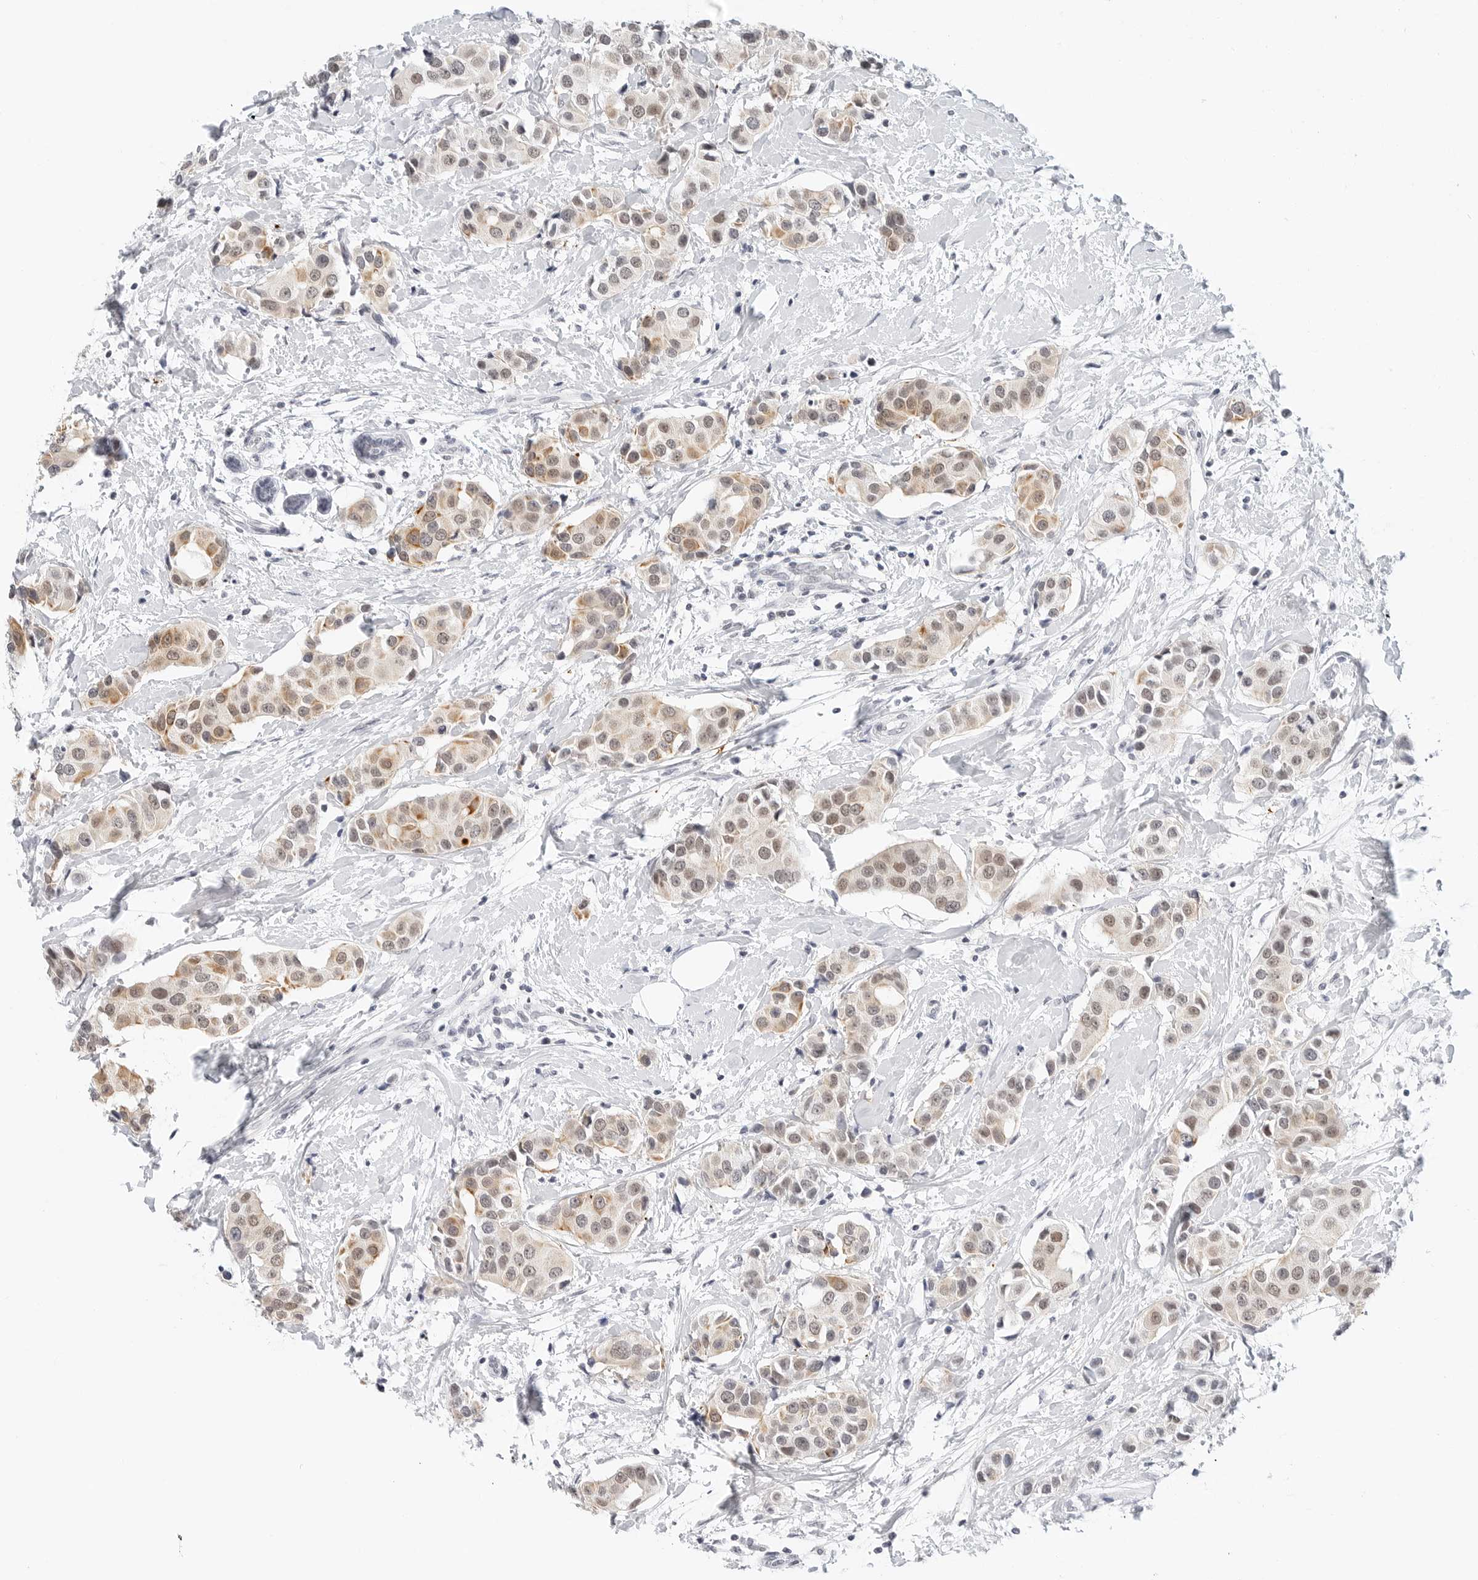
{"staining": {"intensity": "weak", "quantity": ">75%", "location": "cytoplasmic/membranous,nuclear"}, "tissue": "breast cancer", "cell_type": "Tumor cells", "image_type": "cancer", "snomed": [{"axis": "morphology", "description": "Normal tissue, NOS"}, {"axis": "morphology", "description": "Duct carcinoma"}, {"axis": "topography", "description": "Breast"}], "caption": "IHC image of breast infiltrating ductal carcinoma stained for a protein (brown), which exhibits low levels of weak cytoplasmic/membranous and nuclear staining in approximately >75% of tumor cells.", "gene": "TSEN2", "patient": {"sex": "female", "age": 39}}